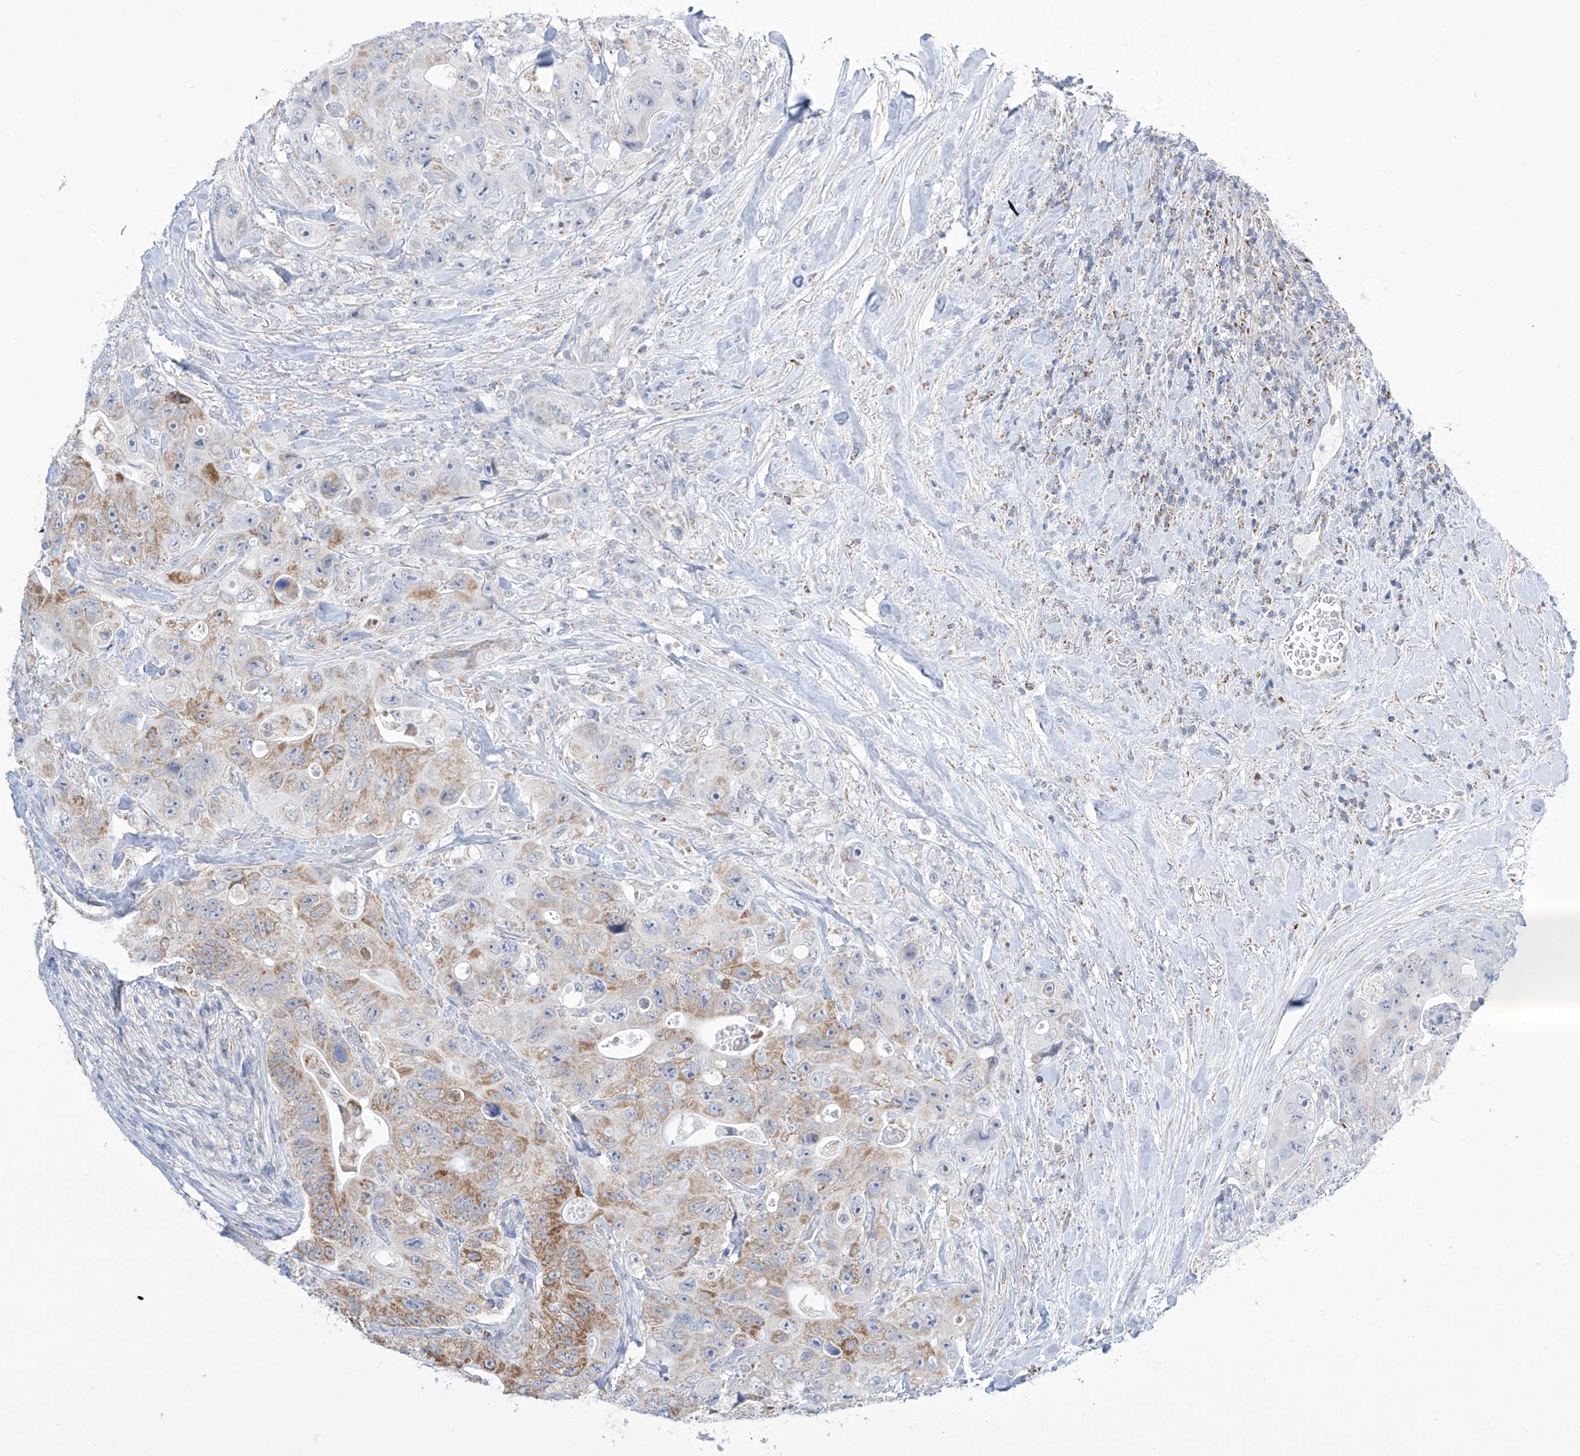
{"staining": {"intensity": "moderate", "quantity": "25%-75%", "location": "cytoplasmic/membranous"}, "tissue": "colorectal cancer", "cell_type": "Tumor cells", "image_type": "cancer", "snomed": [{"axis": "morphology", "description": "Adenocarcinoma, NOS"}, {"axis": "topography", "description": "Colon"}], "caption": "Immunohistochemistry of colorectal cancer (adenocarcinoma) displays medium levels of moderate cytoplasmic/membranous expression in approximately 25%-75% of tumor cells.", "gene": "ALDH6A1", "patient": {"sex": "female", "age": 46}}